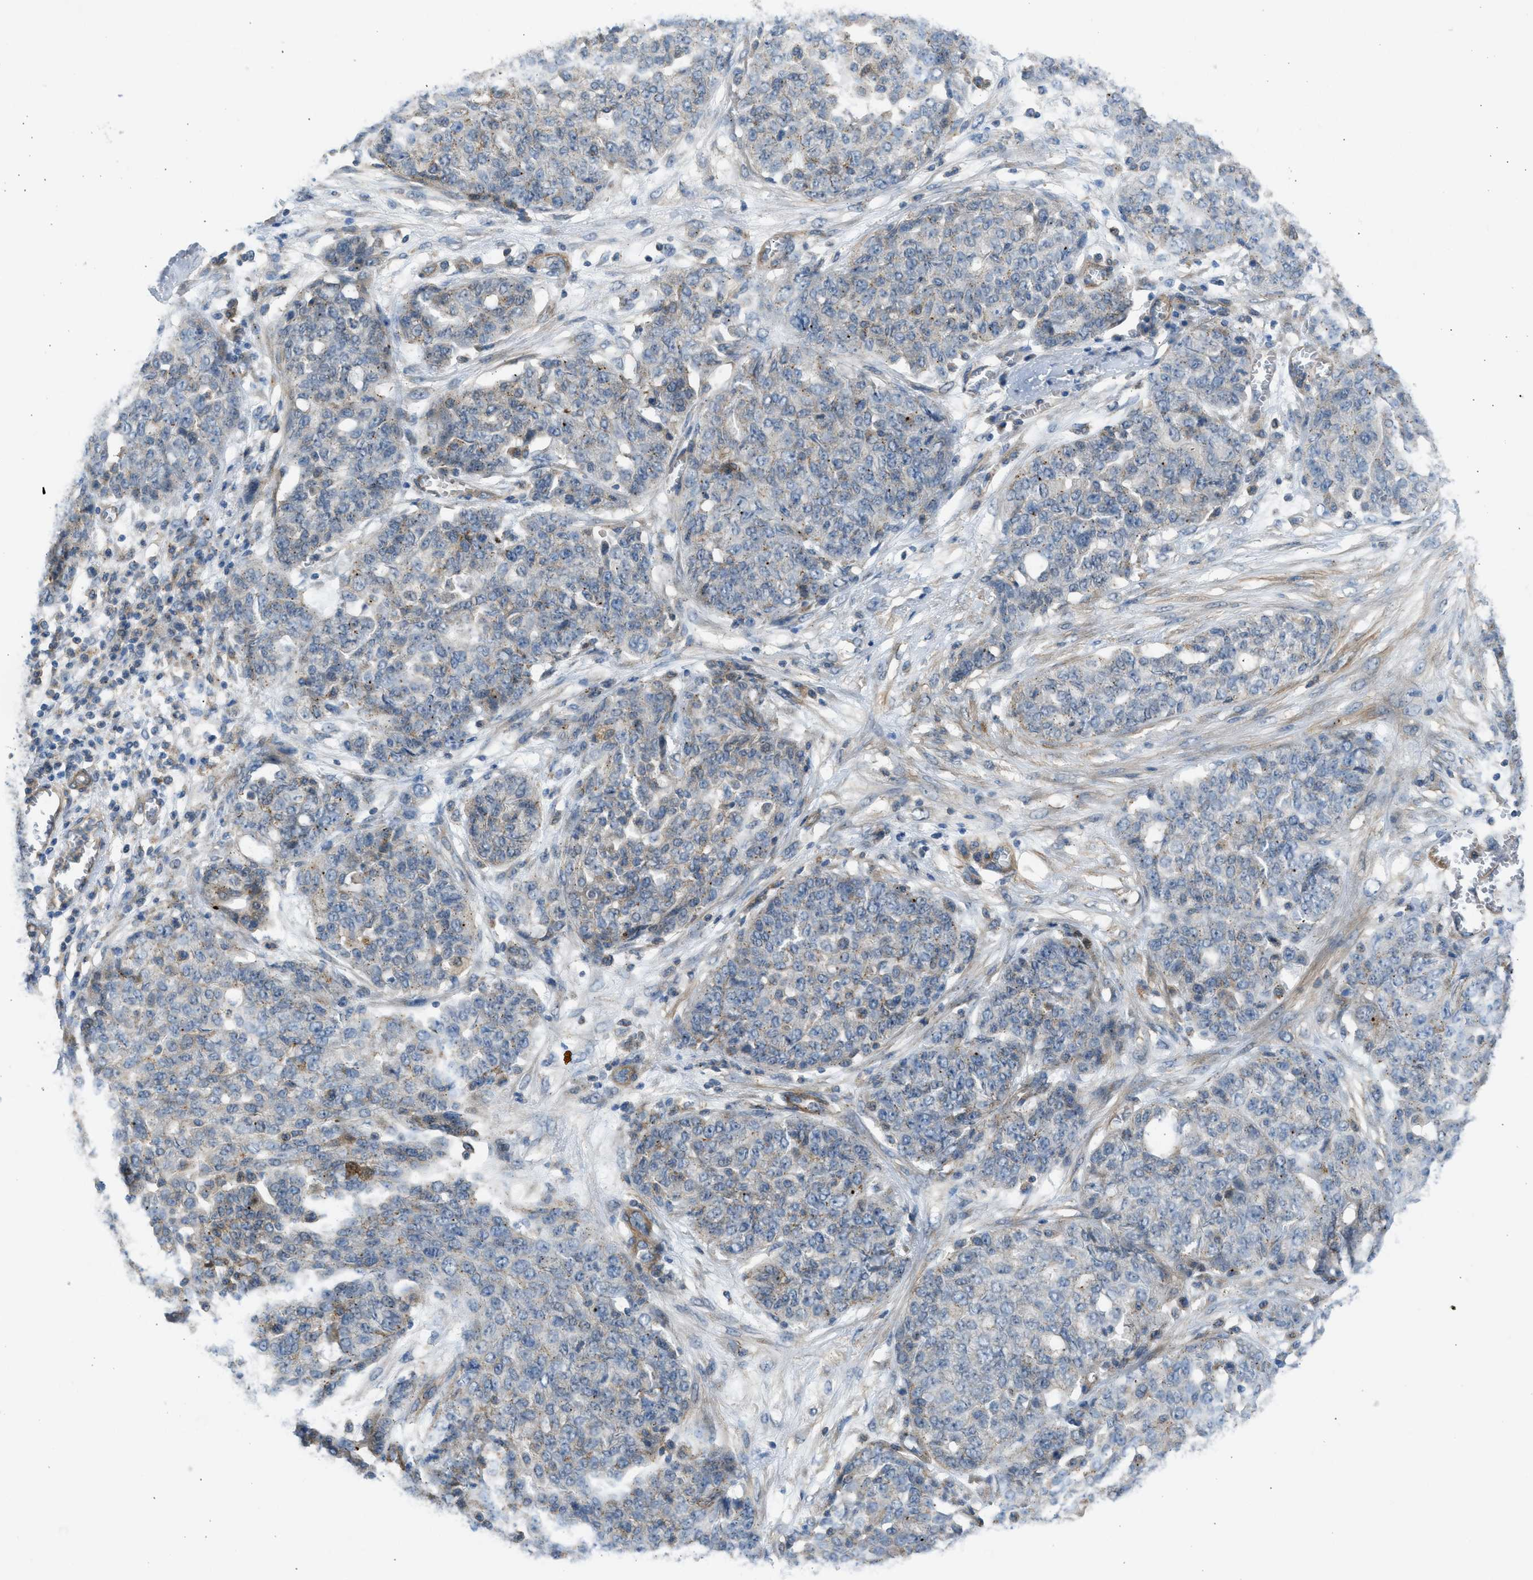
{"staining": {"intensity": "weak", "quantity": "25%-75%", "location": "cytoplasmic/membranous"}, "tissue": "ovarian cancer", "cell_type": "Tumor cells", "image_type": "cancer", "snomed": [{"axis": "morphology", "description": "Cystadenocarcinoma, serous, NOS"}, {"axis": "topography", "description": "Soft tissue"}, {"axis": "topography", "description": "Ovary"}], "caption": "Serous cystadenocarcinoma (ovarian) was stained to show a protein in brown. There is low levels of weak cytoplasmic/membranous positivity in approximately 25%-75% of tumor cells. Nuclei are stained in blue.", "gene": "PCNX3", "patient": {"sex": "female", "age": 57}}